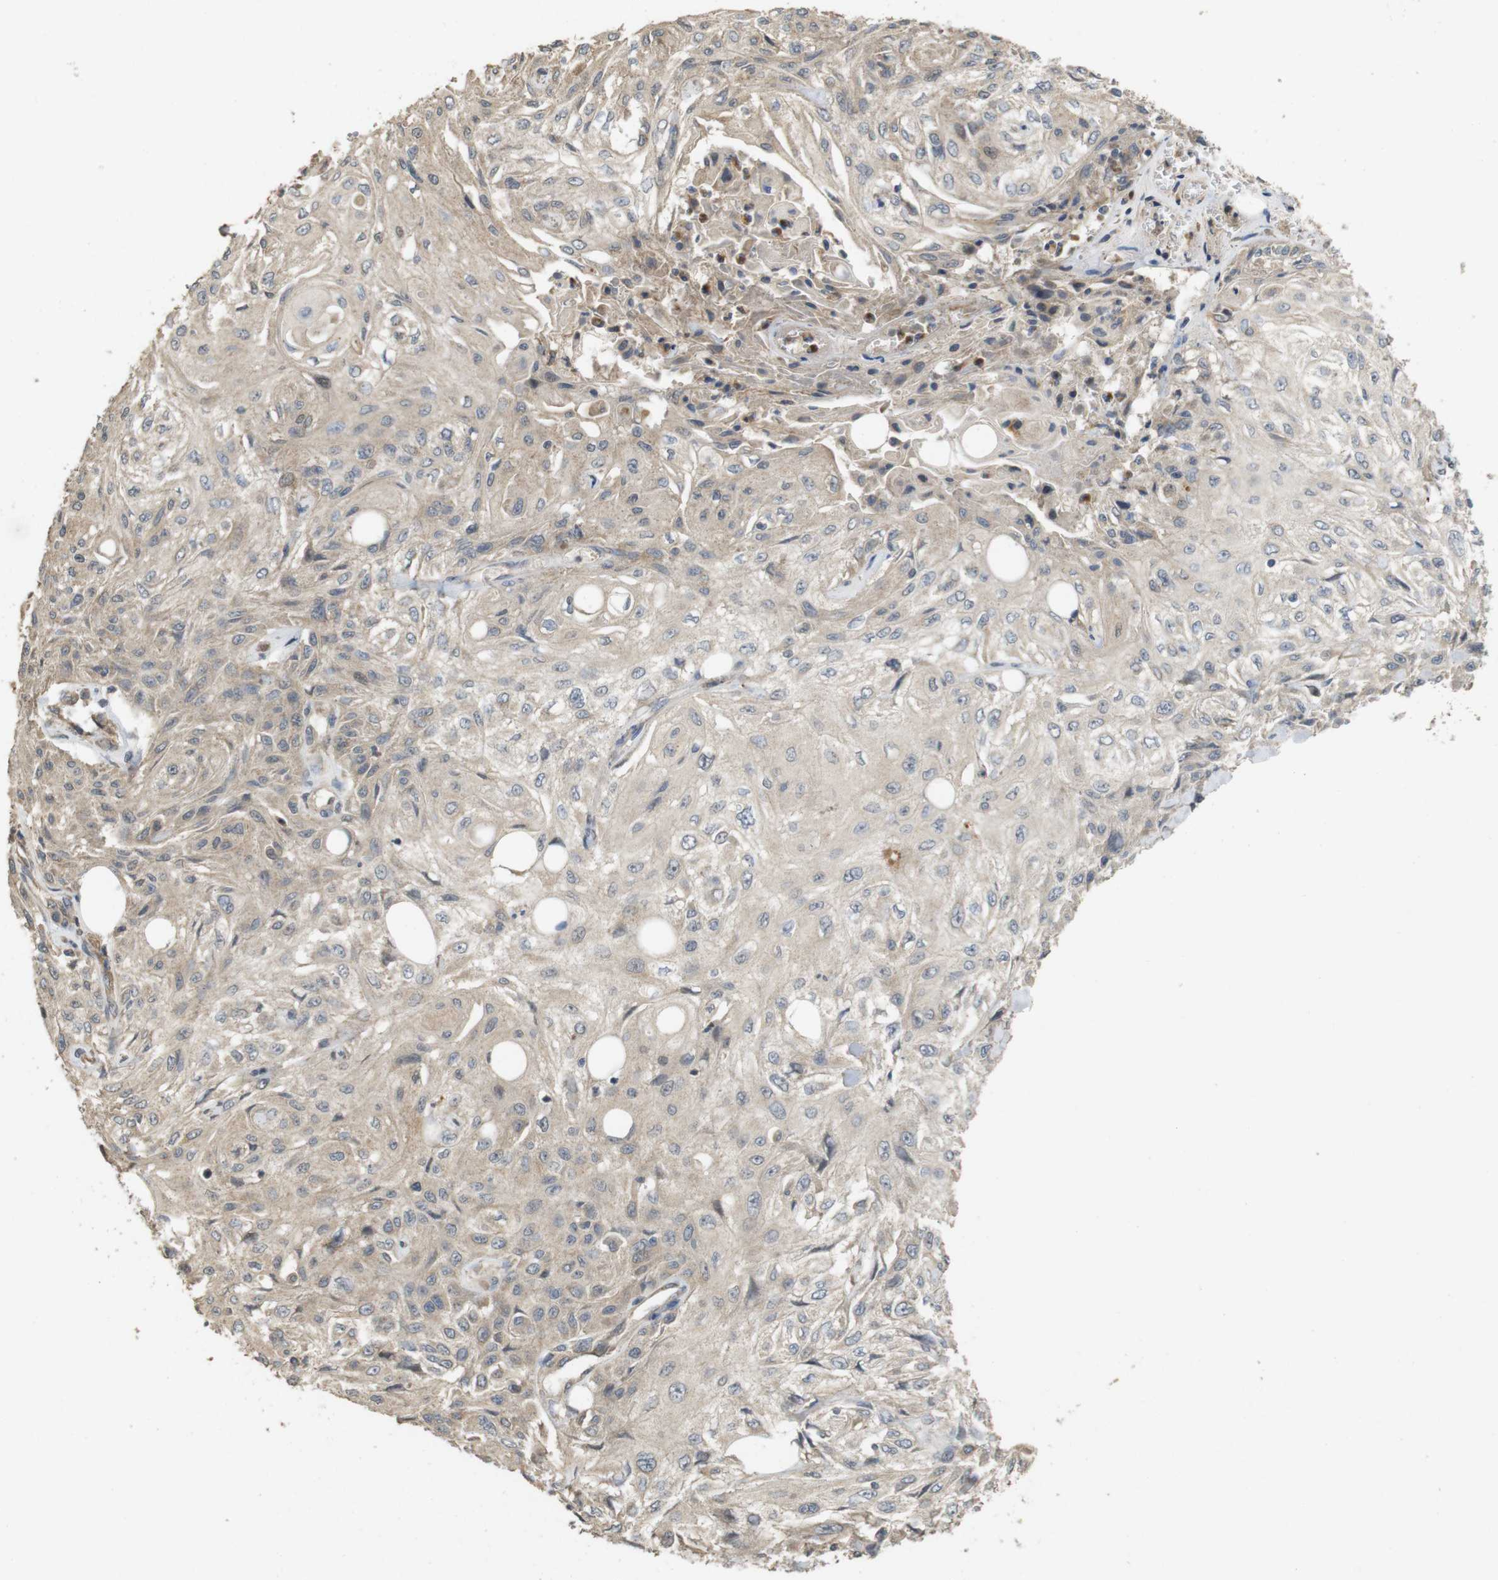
{"staining": {"intensity": "weak", "quantity": ">75%", "location": "cytoplasmic/membranous"}, "tissue": "skin cancer", "cell_type": "Tumor cells", "image_type": "cancer", "snomed": [{"axis": "morphology", "description": "Squamous cell carcinoma, NOS"}, {"axis": "topography", "description": "Skin"}], "caption": "This histopathology image demonstrates immunohistochemistry (IHC) staining of human squamous cell carcinoma (skin), with low weak cytoplasmic/membranous positivity in approximately >75% of tumor cells.", "gene": "PCDHB10", "patient": {"sex": "male", "age": 75}}